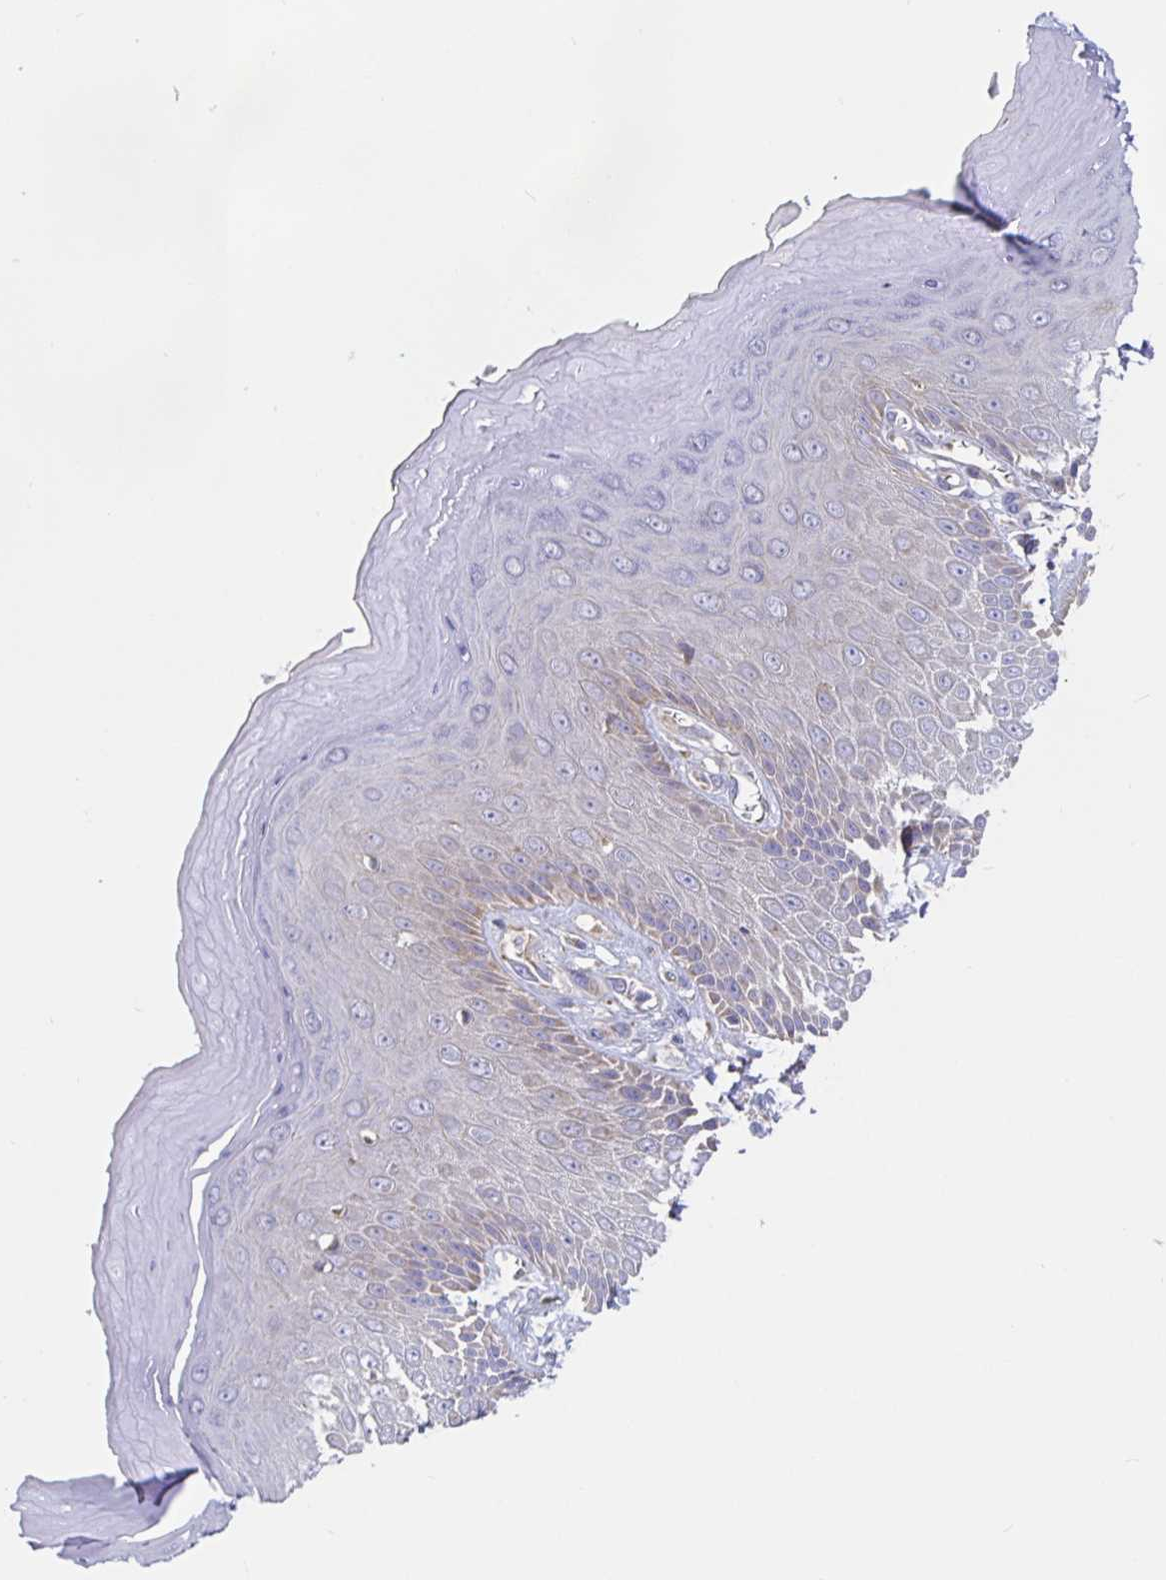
{"staining": {"intensity": "moderate", "quantity": "<25%", "location": "cytoplasmic/membranous"}, "tissue": "skin", "cell_type": "Epidermal cells", "image_type": "normal", "snomed": [{"axis": "morphology", "description": "Normal tissue, NOS"}, {"axis": "topography", "description": "Anal"}, {"axis": "topography", "description": "Peripheral nerve tissue"}], "caption": "Moderate cytoplasmic/membranous expression is seen in approximately <25% of epidermal cells in benign skin. The protein of interest is shown in brown color, while the nuclei are stained blue.", "gene": "PRDX3", "patient": {"sex": "male", "age": 78}}